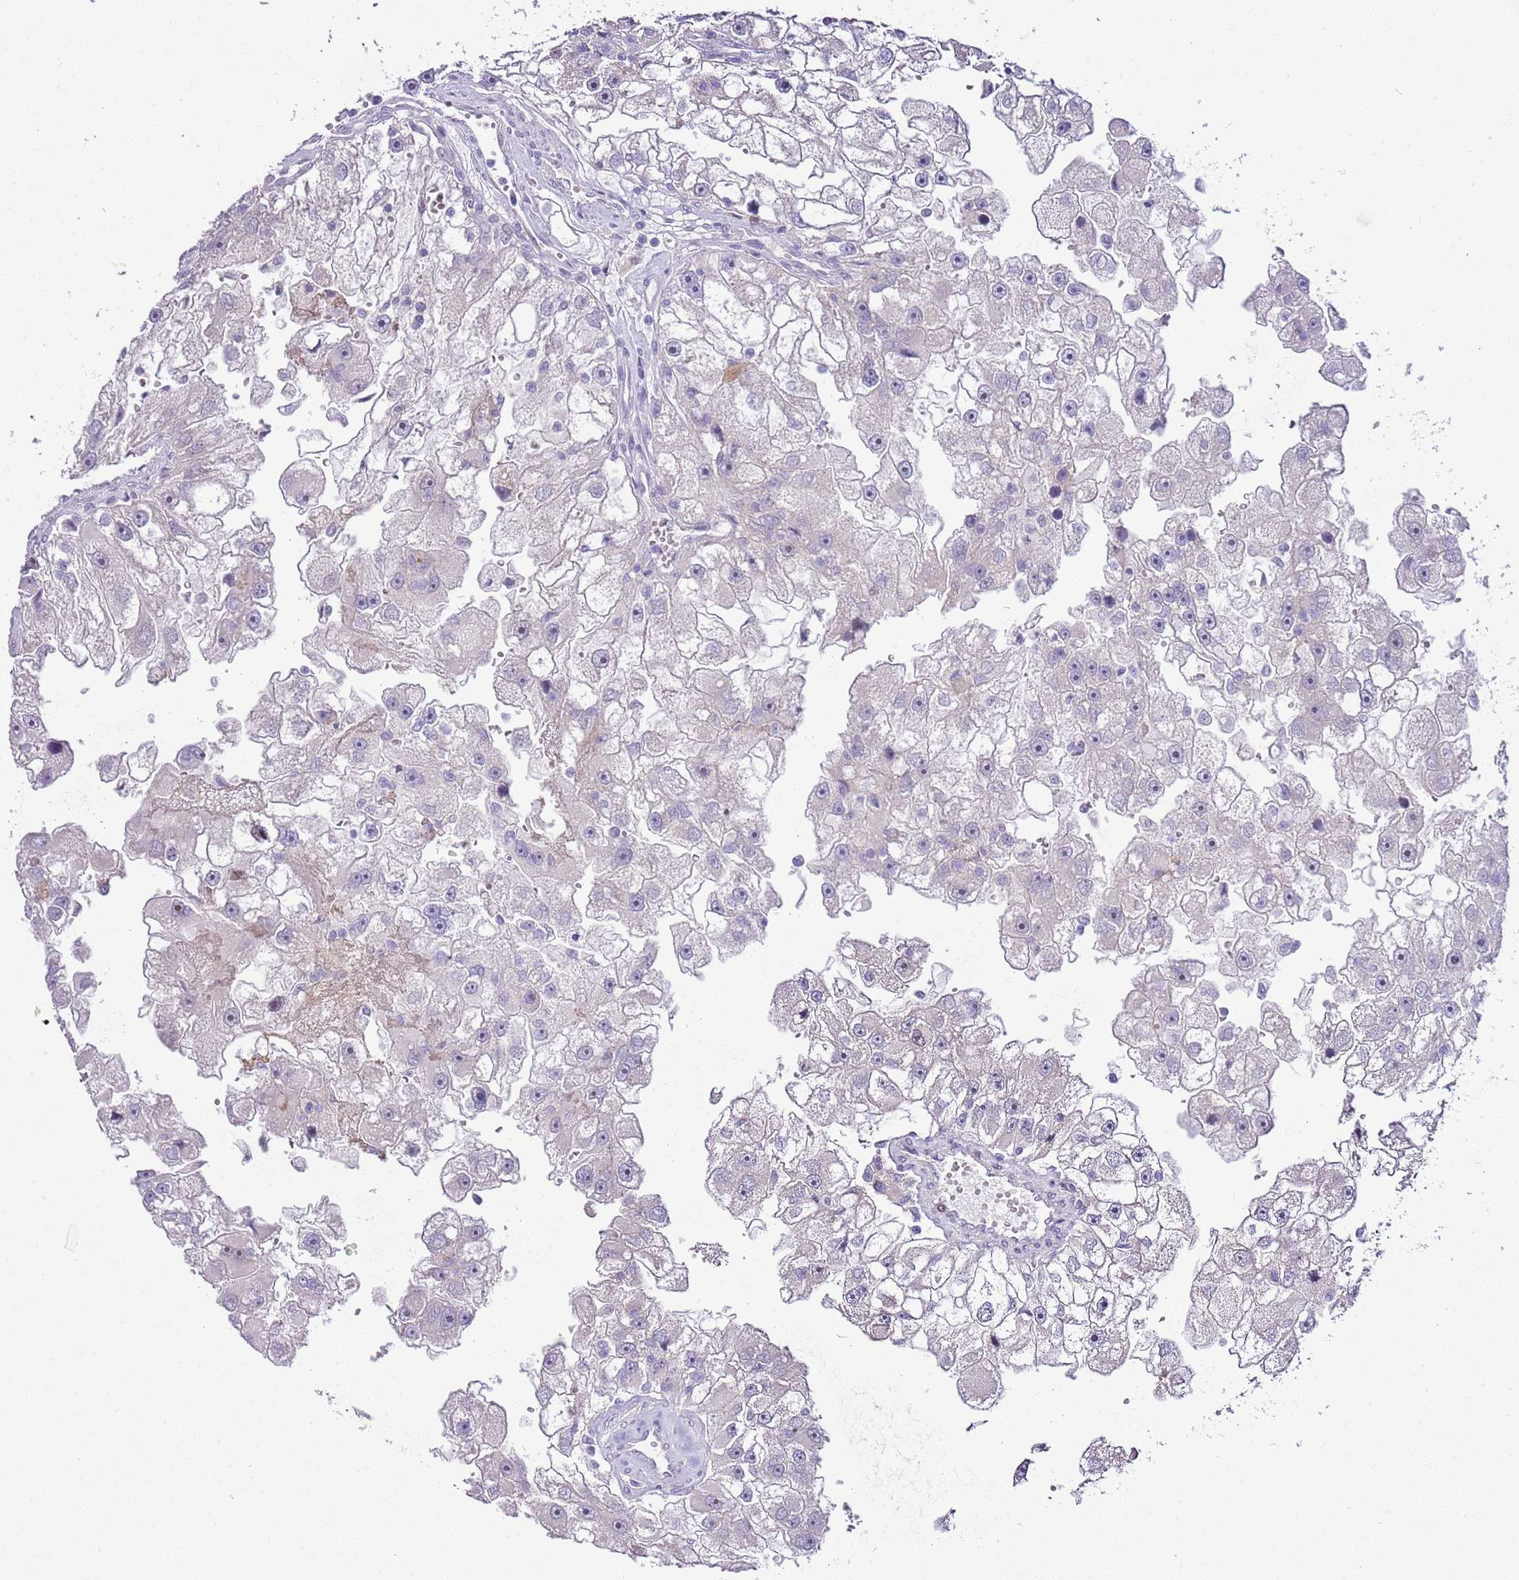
{"staining": {"intensity": "negative", "quantity": "none", "location": "none"}, "tissue": "renal cancer", "cell_type": "Tumor cells", "image_type": "cancer", "snomed": [{"axis": "morphology", "description": "Adenocarcinoma, NOS"}, {"axis": "topography", "description": "Kidney"}], "caption": "Tumor cells show no significant protein positivity in adenocarcinoma (renal). (Brightfield microscopy of DAB (3,3'-diaminobenzidine) IHC at high magnification).", "gene": "FBRSL1", "patient": {"sex": "male", "age": 63}}